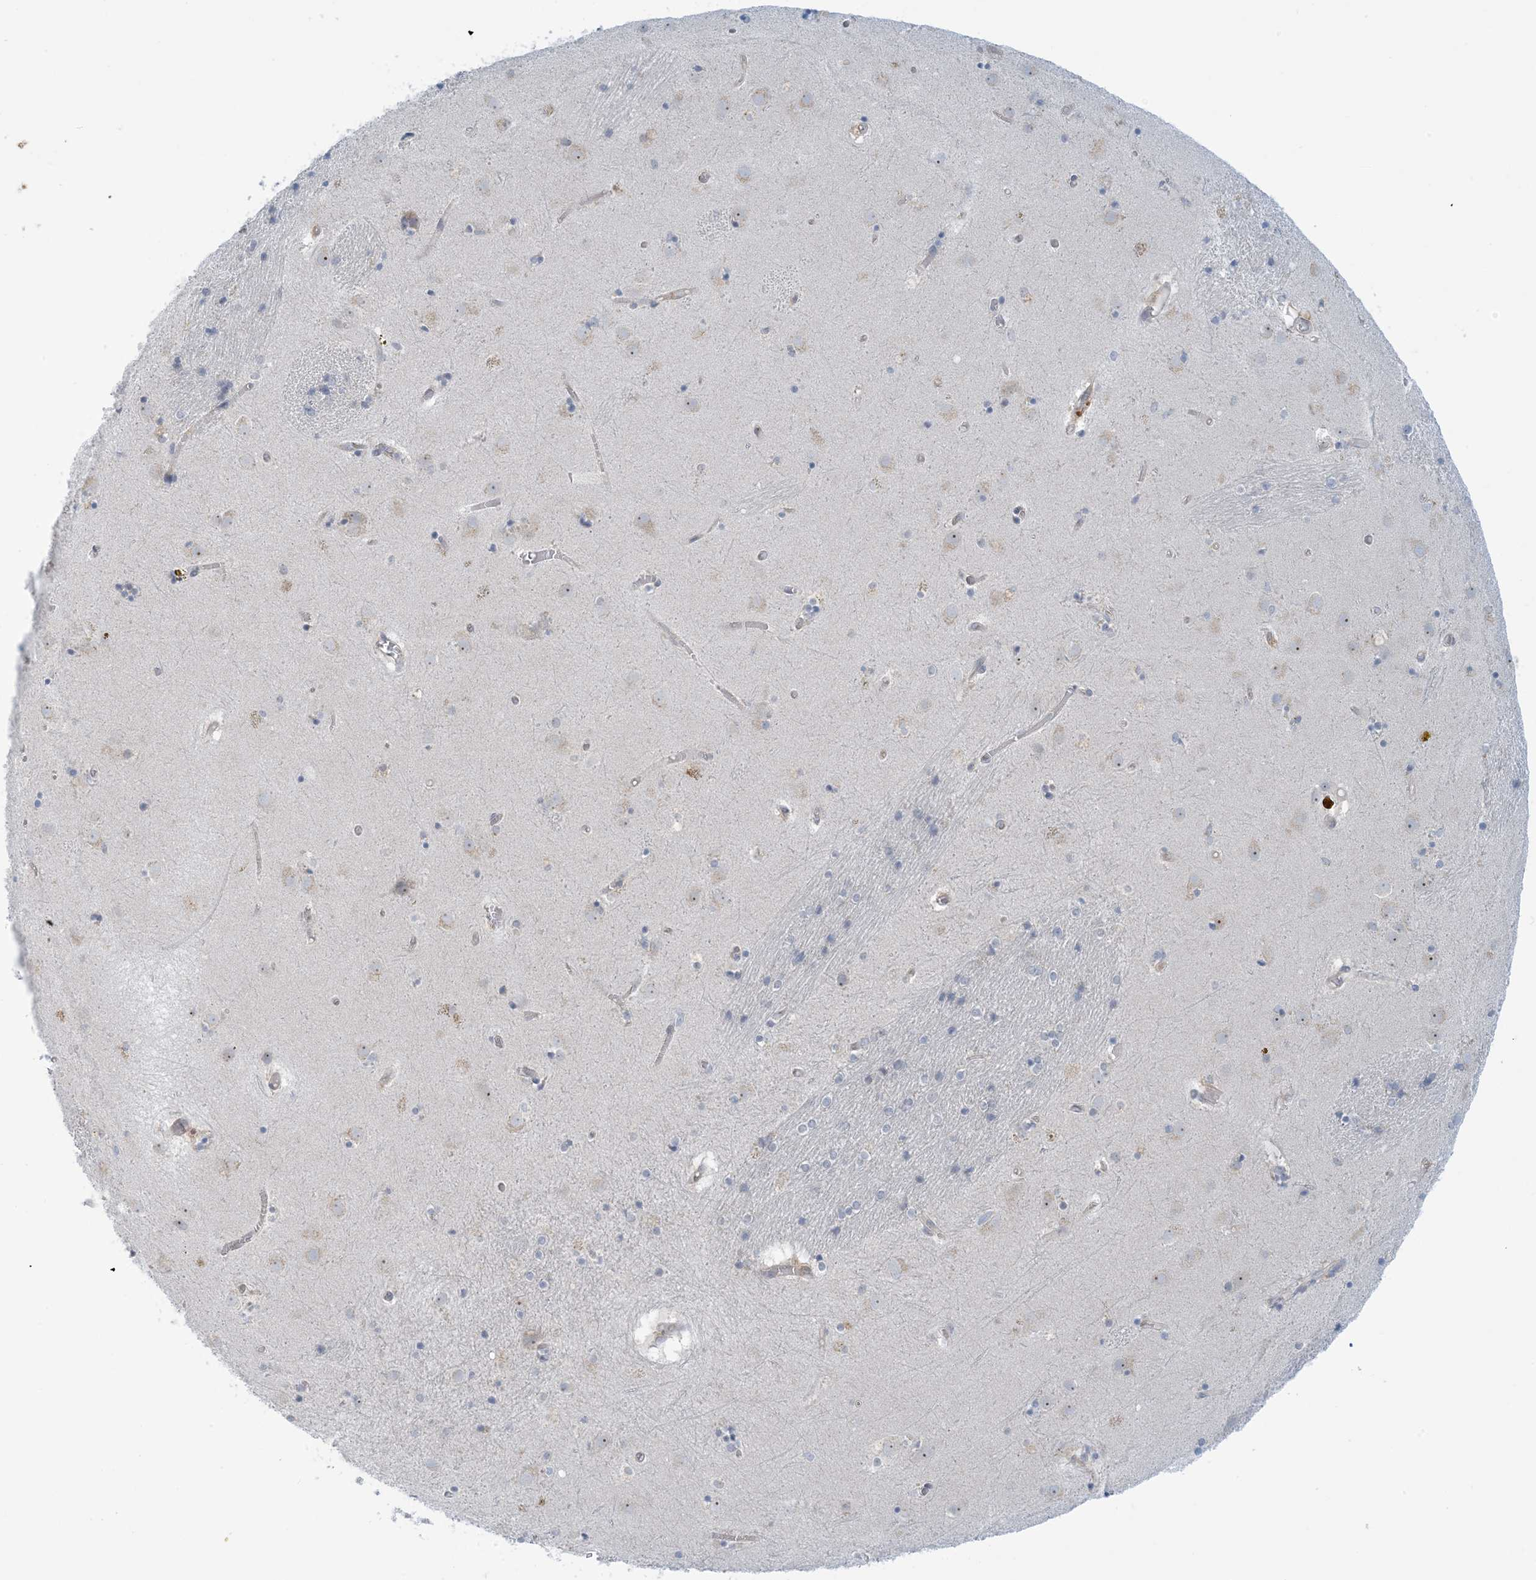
{"staining": {"intensity": "negative", "quantity": "none", "location": "none"}, "tissue": "caudate", "cell_type": "Glial cells", "image_type": "normal", "snomed": [{"axis": "morphology", "description": "Normal tissue, NOS"}, {"axis": "topography", "description": "Lateral ventricle wall"}], "caption": "The immunohistochemistry (IHC) micrograph has no significant staining in glial cells of caudate. (Immunohistochemistry, brightfield microscopy, high magnification).", "gene": "MRPS18A", "patient": {"sex": "male", "age": 70}}